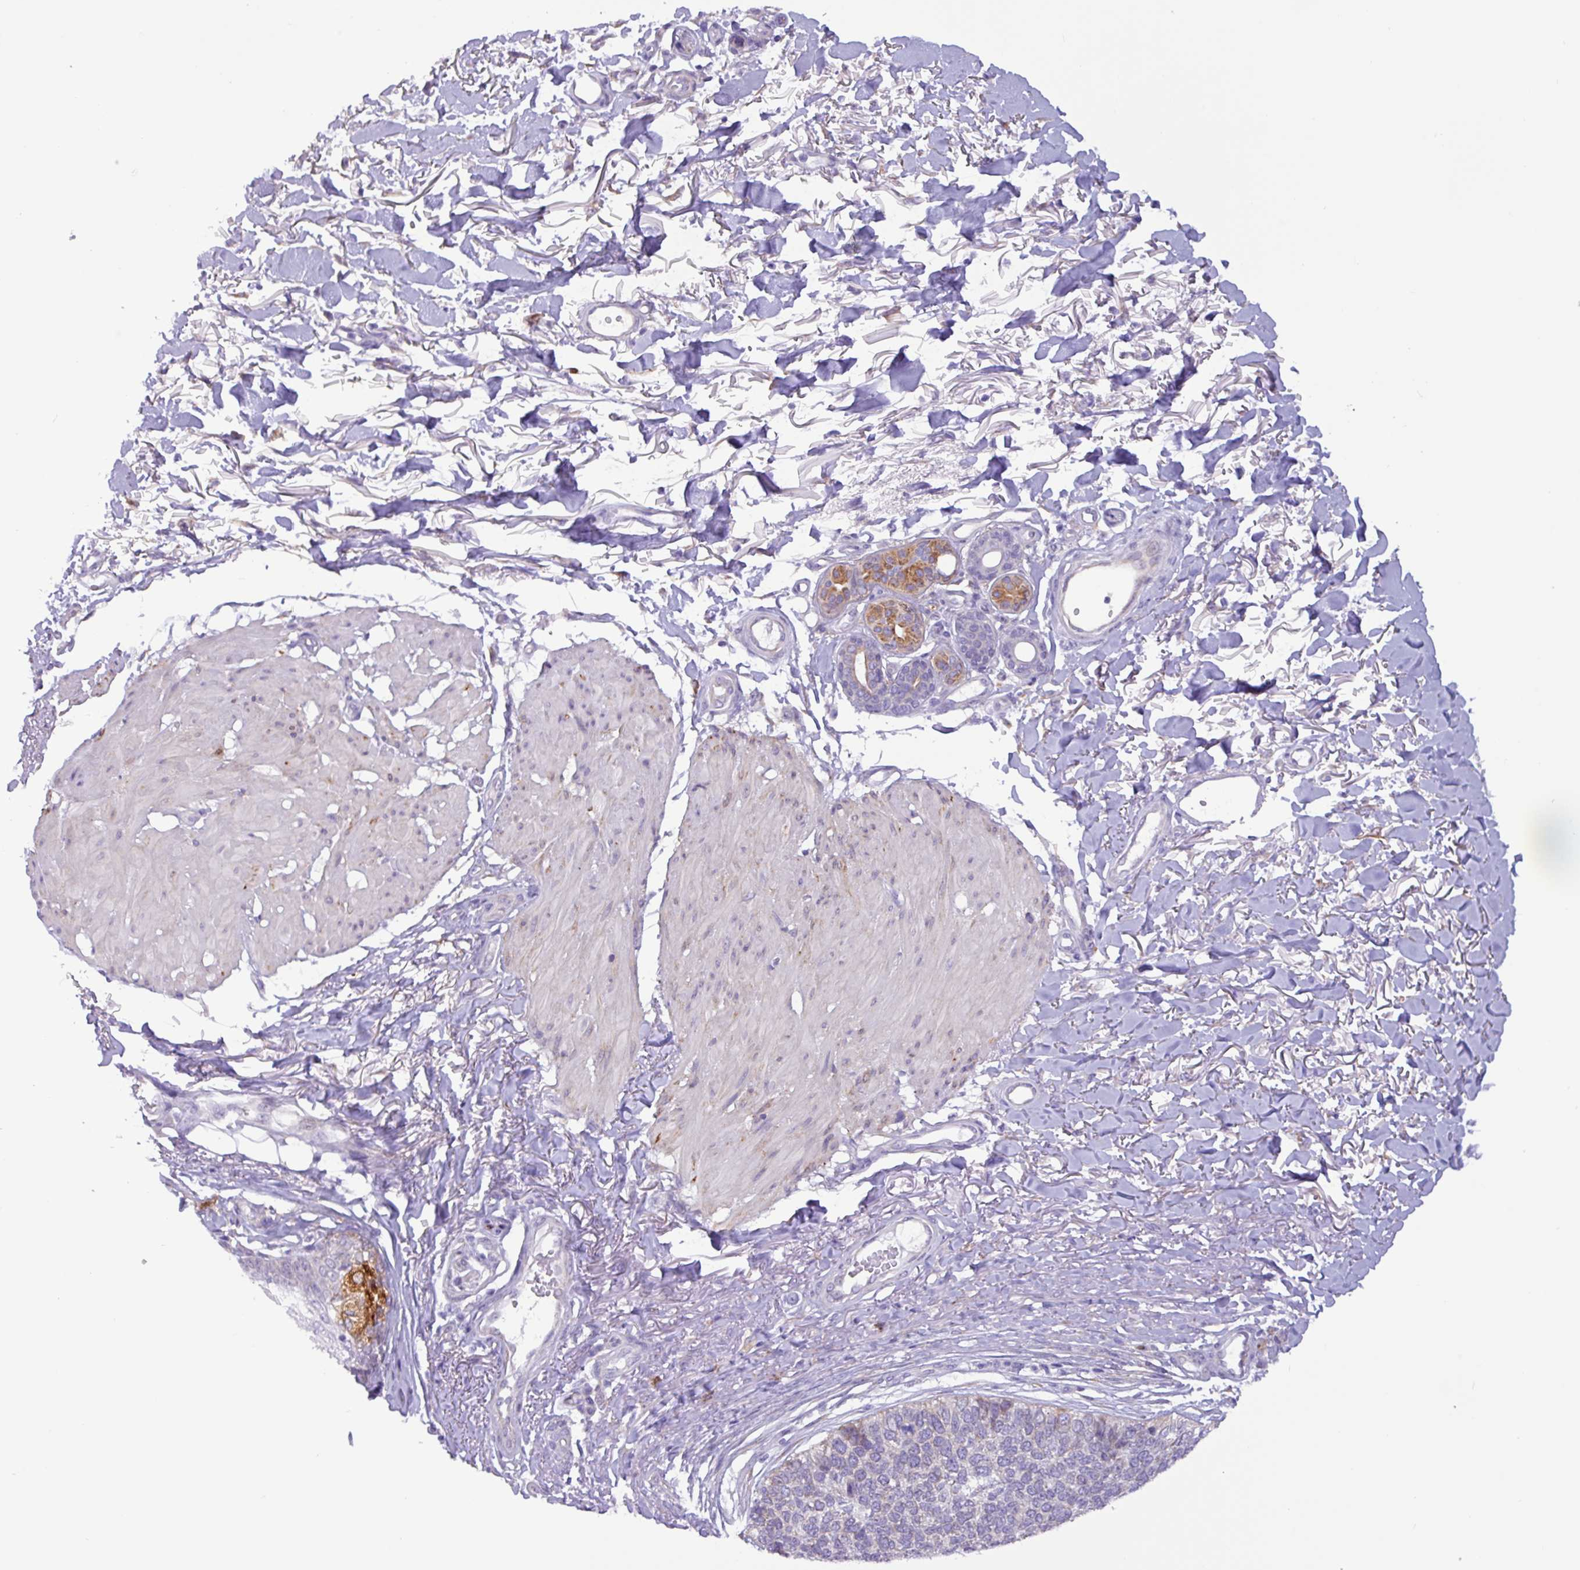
{"staining": {"intensity": "negative", "quantity": "none", "location": "none"}, "tissue": "skin cancer", "cell_type": "Tumor cells", "image_type": "cancer", "snomed": [{"axis": "morphology", "description": "Basal cell carcinoma"}, {"axis": "topography", "description": "Skin"}], "caption": "Protein analysis of basal cell carcinoma (skin) shows no significant positivity in tumor cells.", "gene": "SLC38A1", "patient": {"sex": "female", "age": 84}}